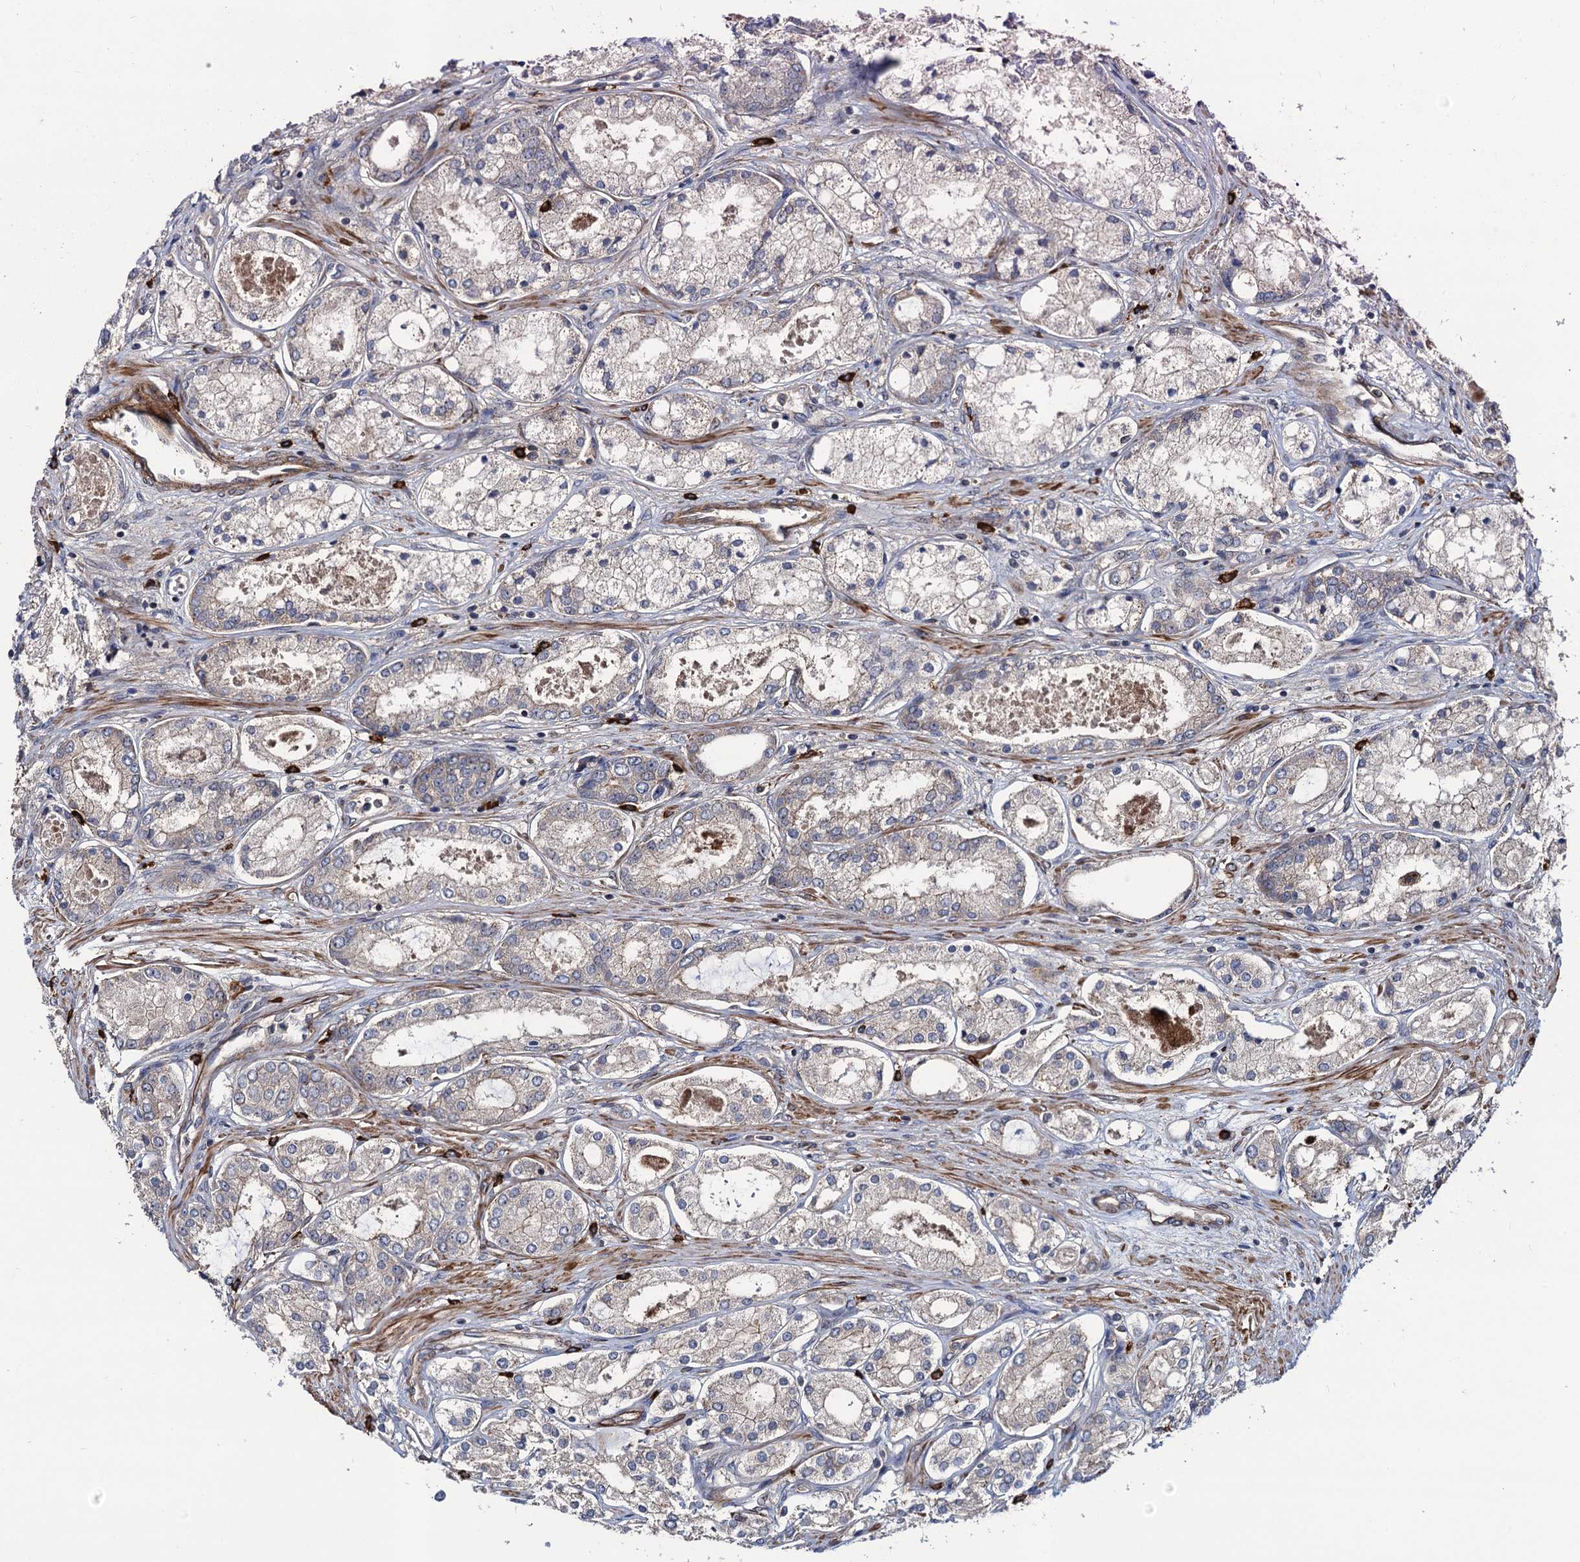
{"staining": {"intensity": "negative", "quantity": "none", "location": "none"}, "tissue": "prostate cancer", "cell_type": "Tumor cells", "image_type": "cancer", "snomed": [{"axis": "morphology", "description": "Adenocarcinoma, Low grade"}, {"axis": "topography", "description": "Prostate"}], "caption": "This is a micrograph of immunohistochemistry (IHC) staining of prostate cancer, which shows no staining in tumor cells.", "gene": "KXD1", "patient": {"sex": "male", "age": 68}}